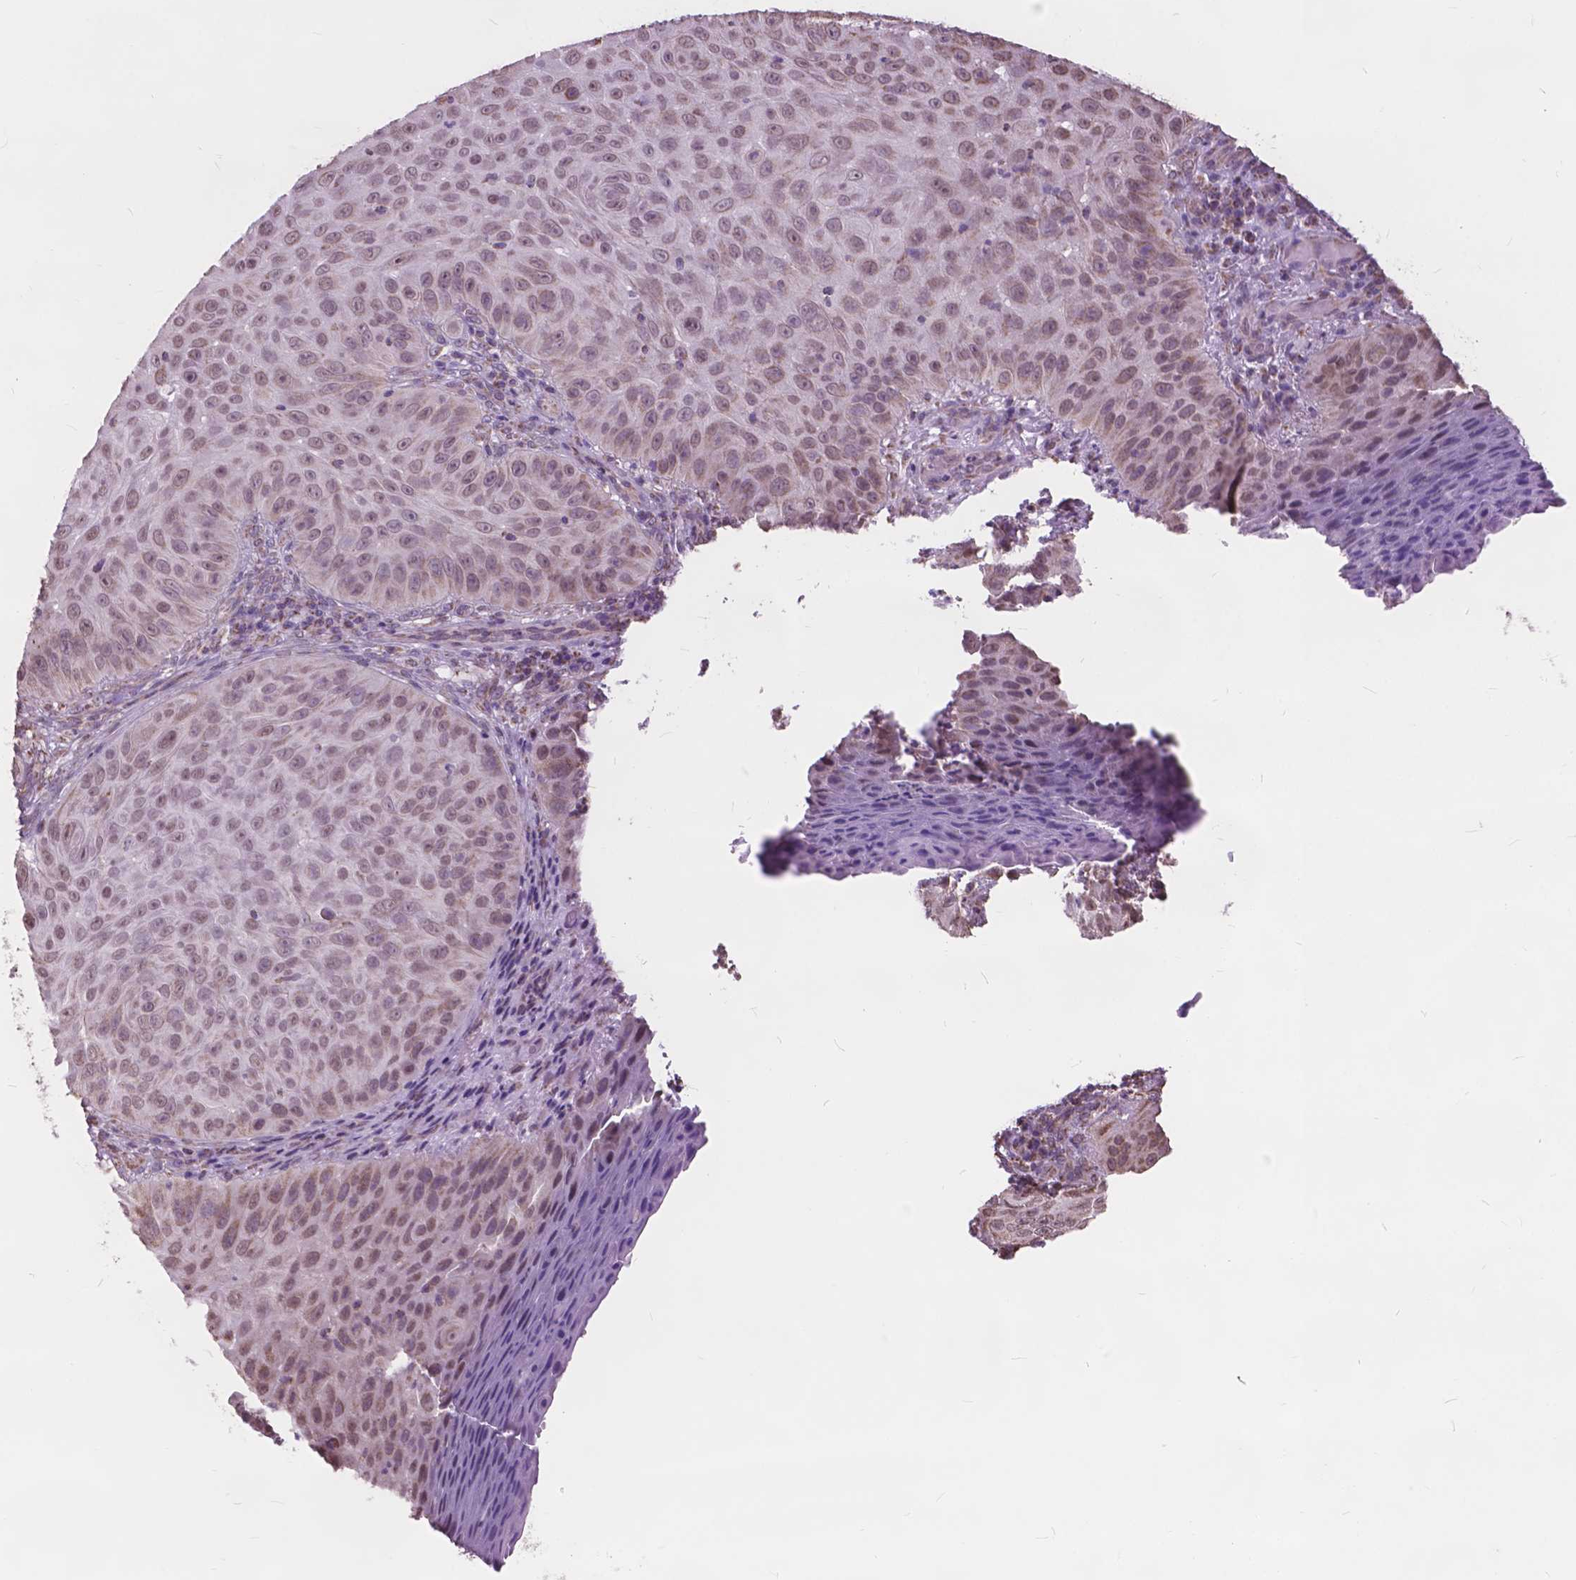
{"staining": {"intensity": "weak", "quantity": ">75%", "location": "cytoplasmic/membranous,nuclear"}, "tissue": "skin cancer", "cell_type": "Tumor cells", "image_type": "cancer", "snomed": [{"axis": "morphology", "description": "Squamous cell carcinoma, NOS"}, {"axis": "topography", "description": "Skin"}], "caption": "Skin cancer (squamous cell carcinoma) stained for a protein (brown) demonstrates weak cytoplasmic/membranous and nuclear positive expression in about >75% of tumor cells.", "gene": "SCOC", "patient": {"sex": "male", "age": 82}}